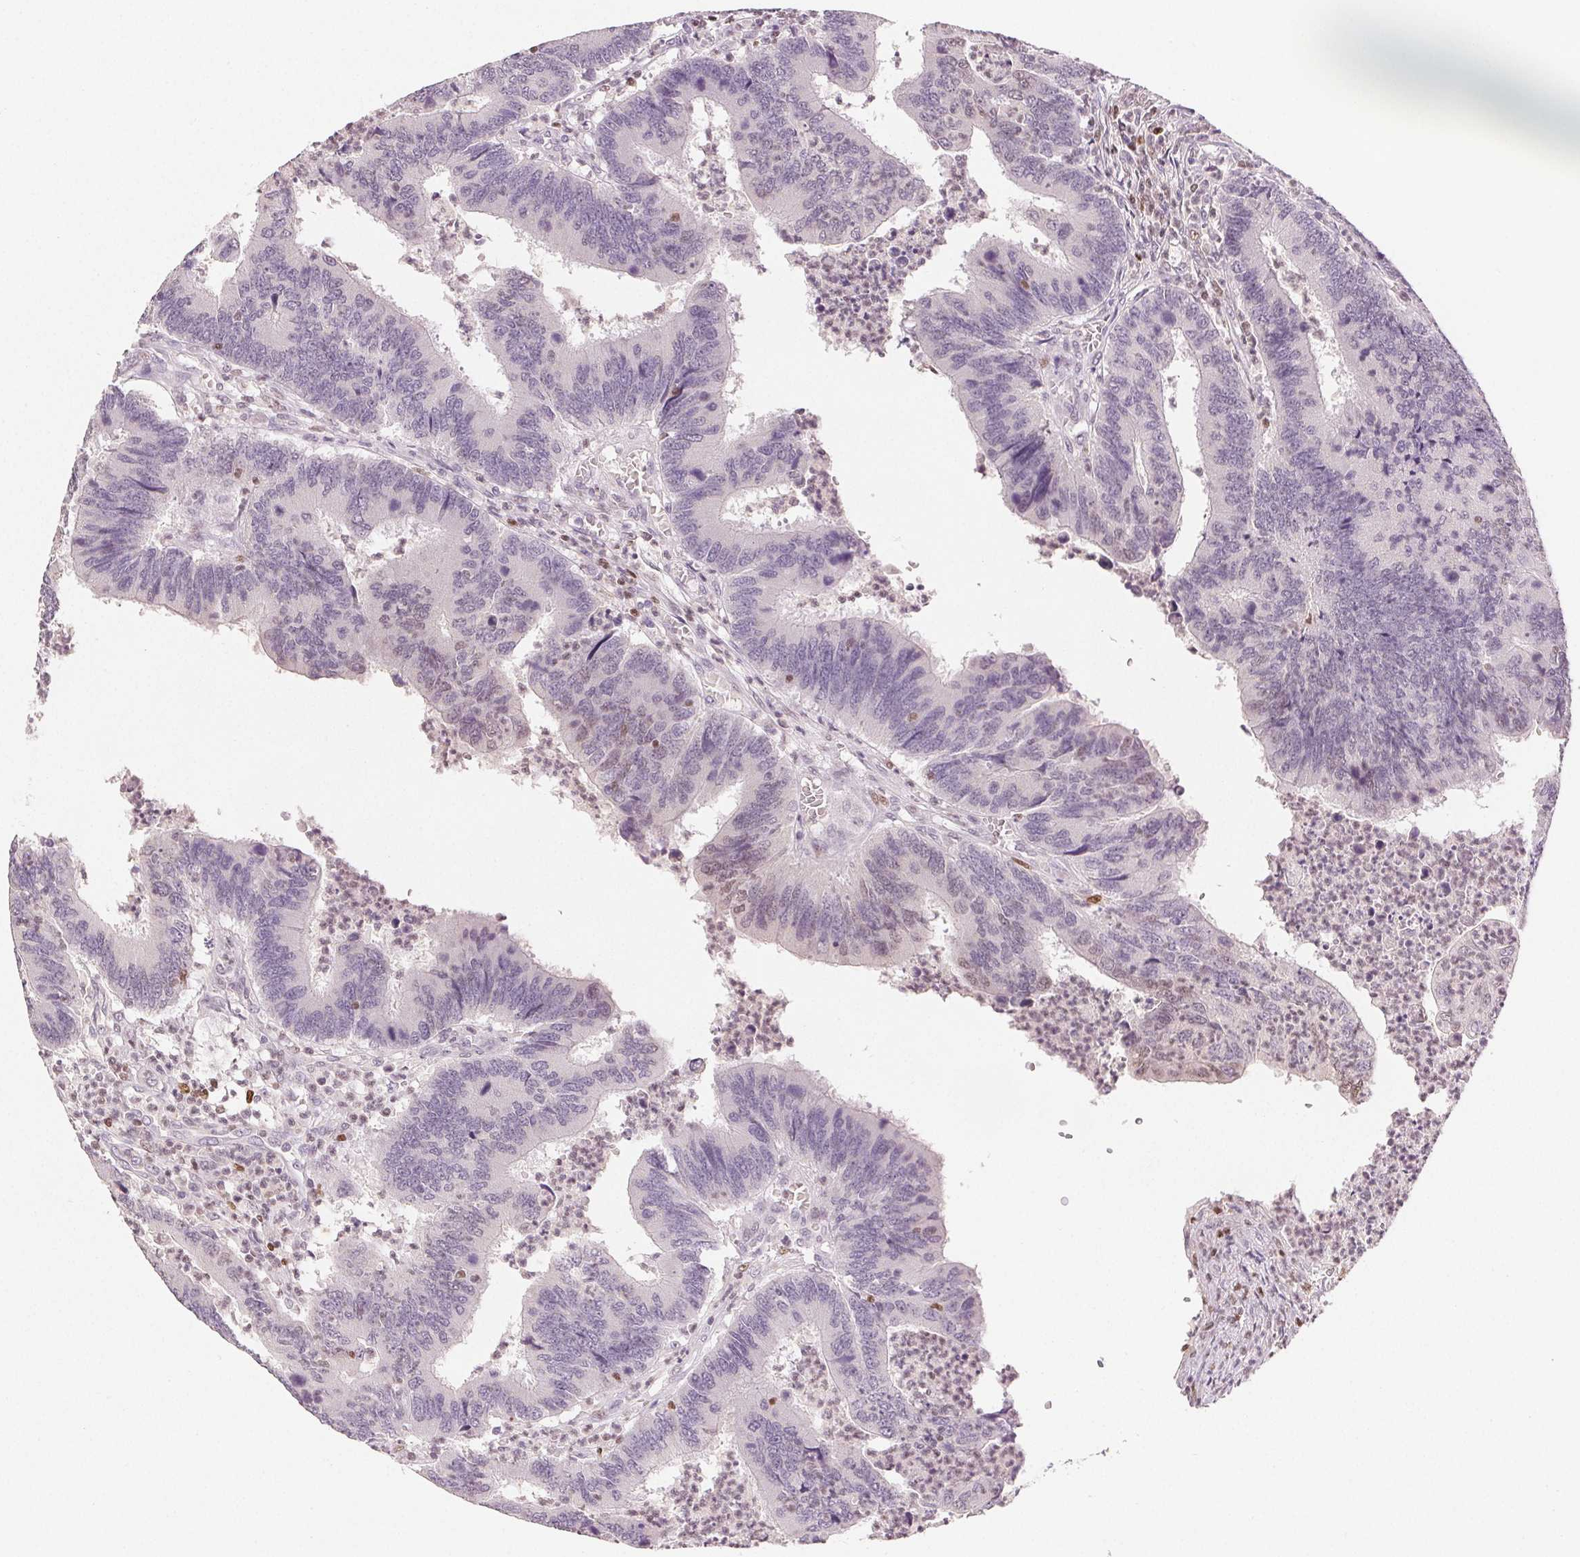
{"staining": {"intensity": "negative", "quantity": "none", "location": "none"}, "tissue": "colorectal cancer", "cell_type": "Tumor cells", "image_type": "cancer", "snomed": [{"axis": "morphology", "description": "Adenocarcinoma, NOS"}, {"axis": "topography", "description": "Colon"}], "caption": "Tumor cells show no significant positivity in colorectal cancer (adenocarcinoma). The staining was performed using DAB (3,3'-diaminobenzidine) to visualize the protein expression in brown, while the nuclei were stained in blue with hematoxylin (Magnification: 20x).", "gene": "RUNX2", "patient": {"sex": "female", "age": 67}}